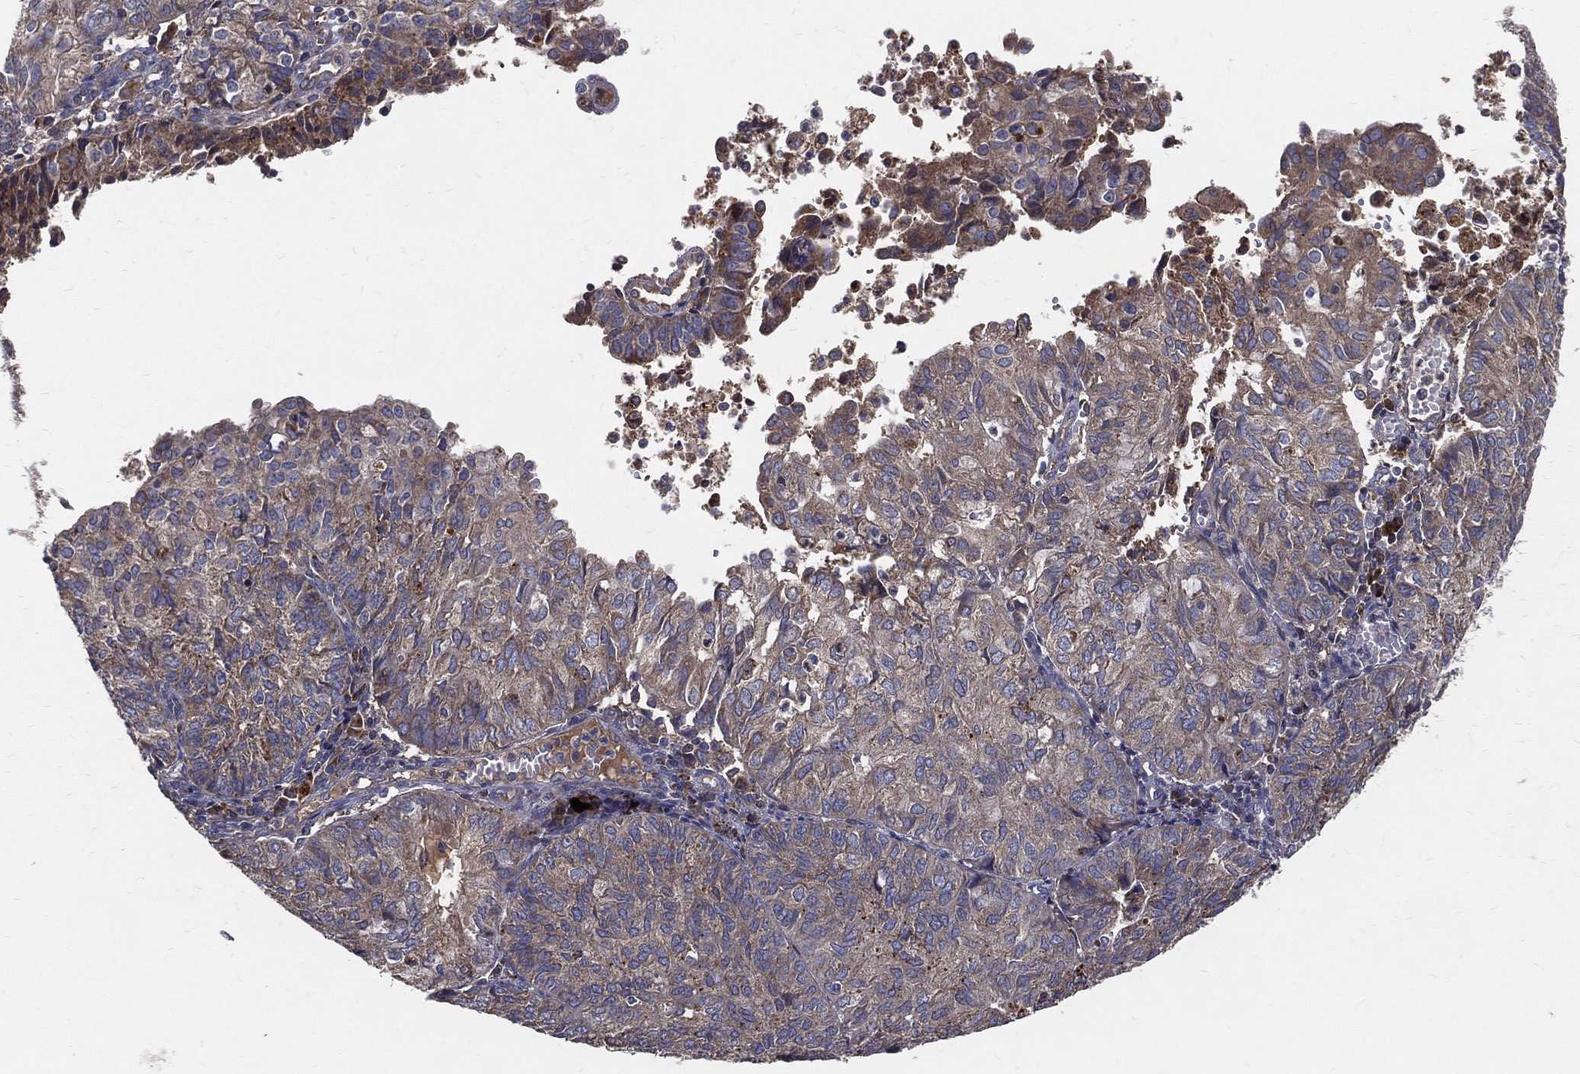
{"staining": {"intensity": "weak", "quantity": "25%-75%", "location": "cytoplasmic/membranous"}, "tissue": "endometrial cancer", "cell_type": "Tumor cells", "image_type": "cancer", "snomed": [{"axis": "morphology", "description": "Adenocarcinoma, NOS"}, {"axis": "topography", "description": "Endometrium"}], "caption": "IHC photomicrograph of neoplastic tissue: endometrial adenocarcinoma stained using IHC reveals low levels of weak protein expression localized specifically in the cytoplasmic/membranous of tumor cells, appearing as a cytoplasmic/membranous brown color.", "gene": "MT-ND1", "patient": {"sex": "female", "age": 82}}